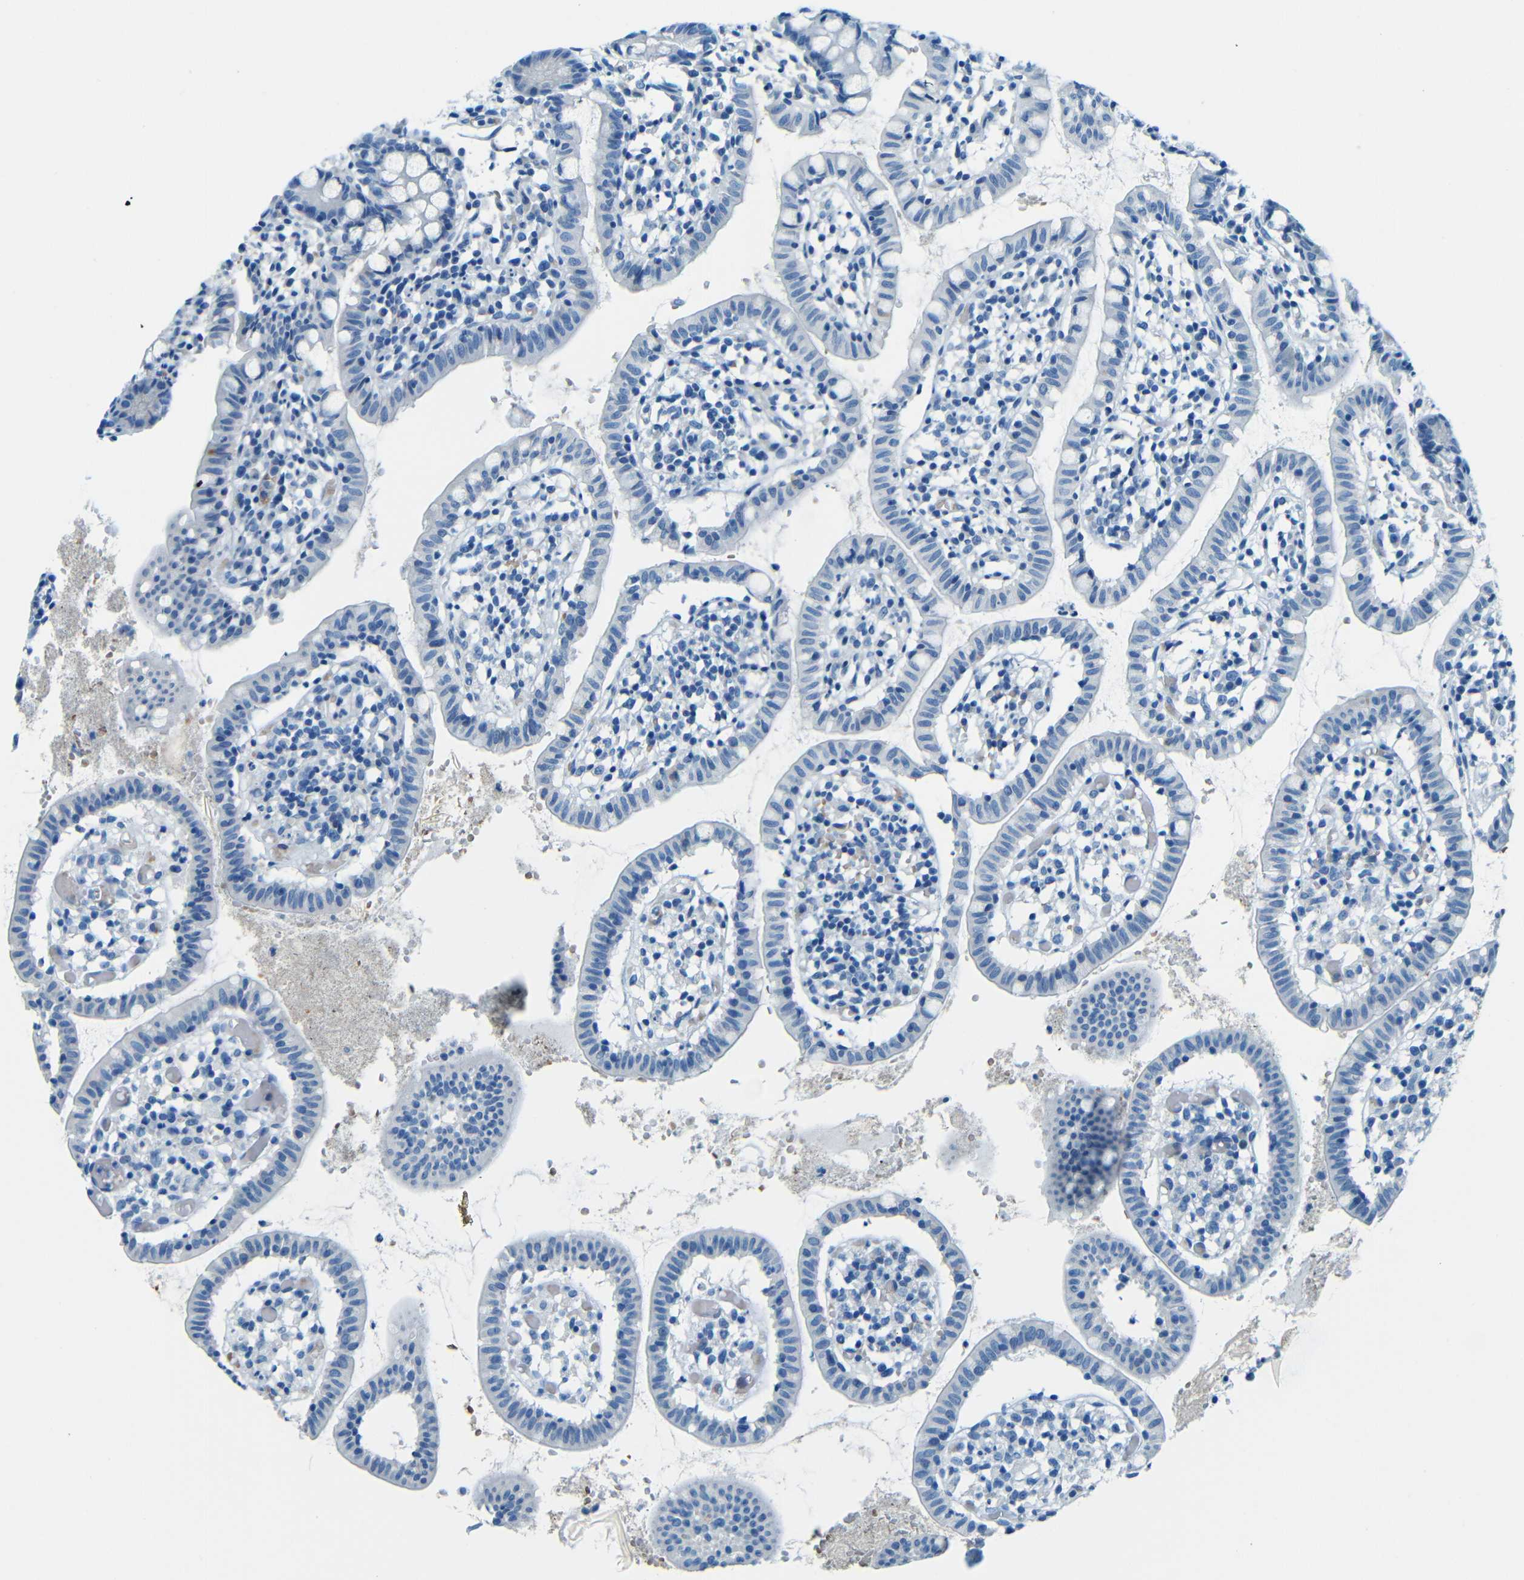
{"staining": {"intensity": "negative", "quantity": "none", "location": "none"}, "tissue": "small intestine", "cell_type": "Glandular cells", "image_type": "normal", "snomed": [{"axis": "morphology", "description": "Normal tissue, NOS"}, {"axis": "morphology", "description": "Cystadenocarcinoma, serous, Metastatic site"}, {"axis": "topography", "description": "Small intestine"}], "caption": "A high-resolution image shows immunohistochemistry (IHC) staining of benign small intestine, which displays no significant staining in glandular cells.", "gene": "MAP2", "patient": {"sex": "female", "age": 61}}